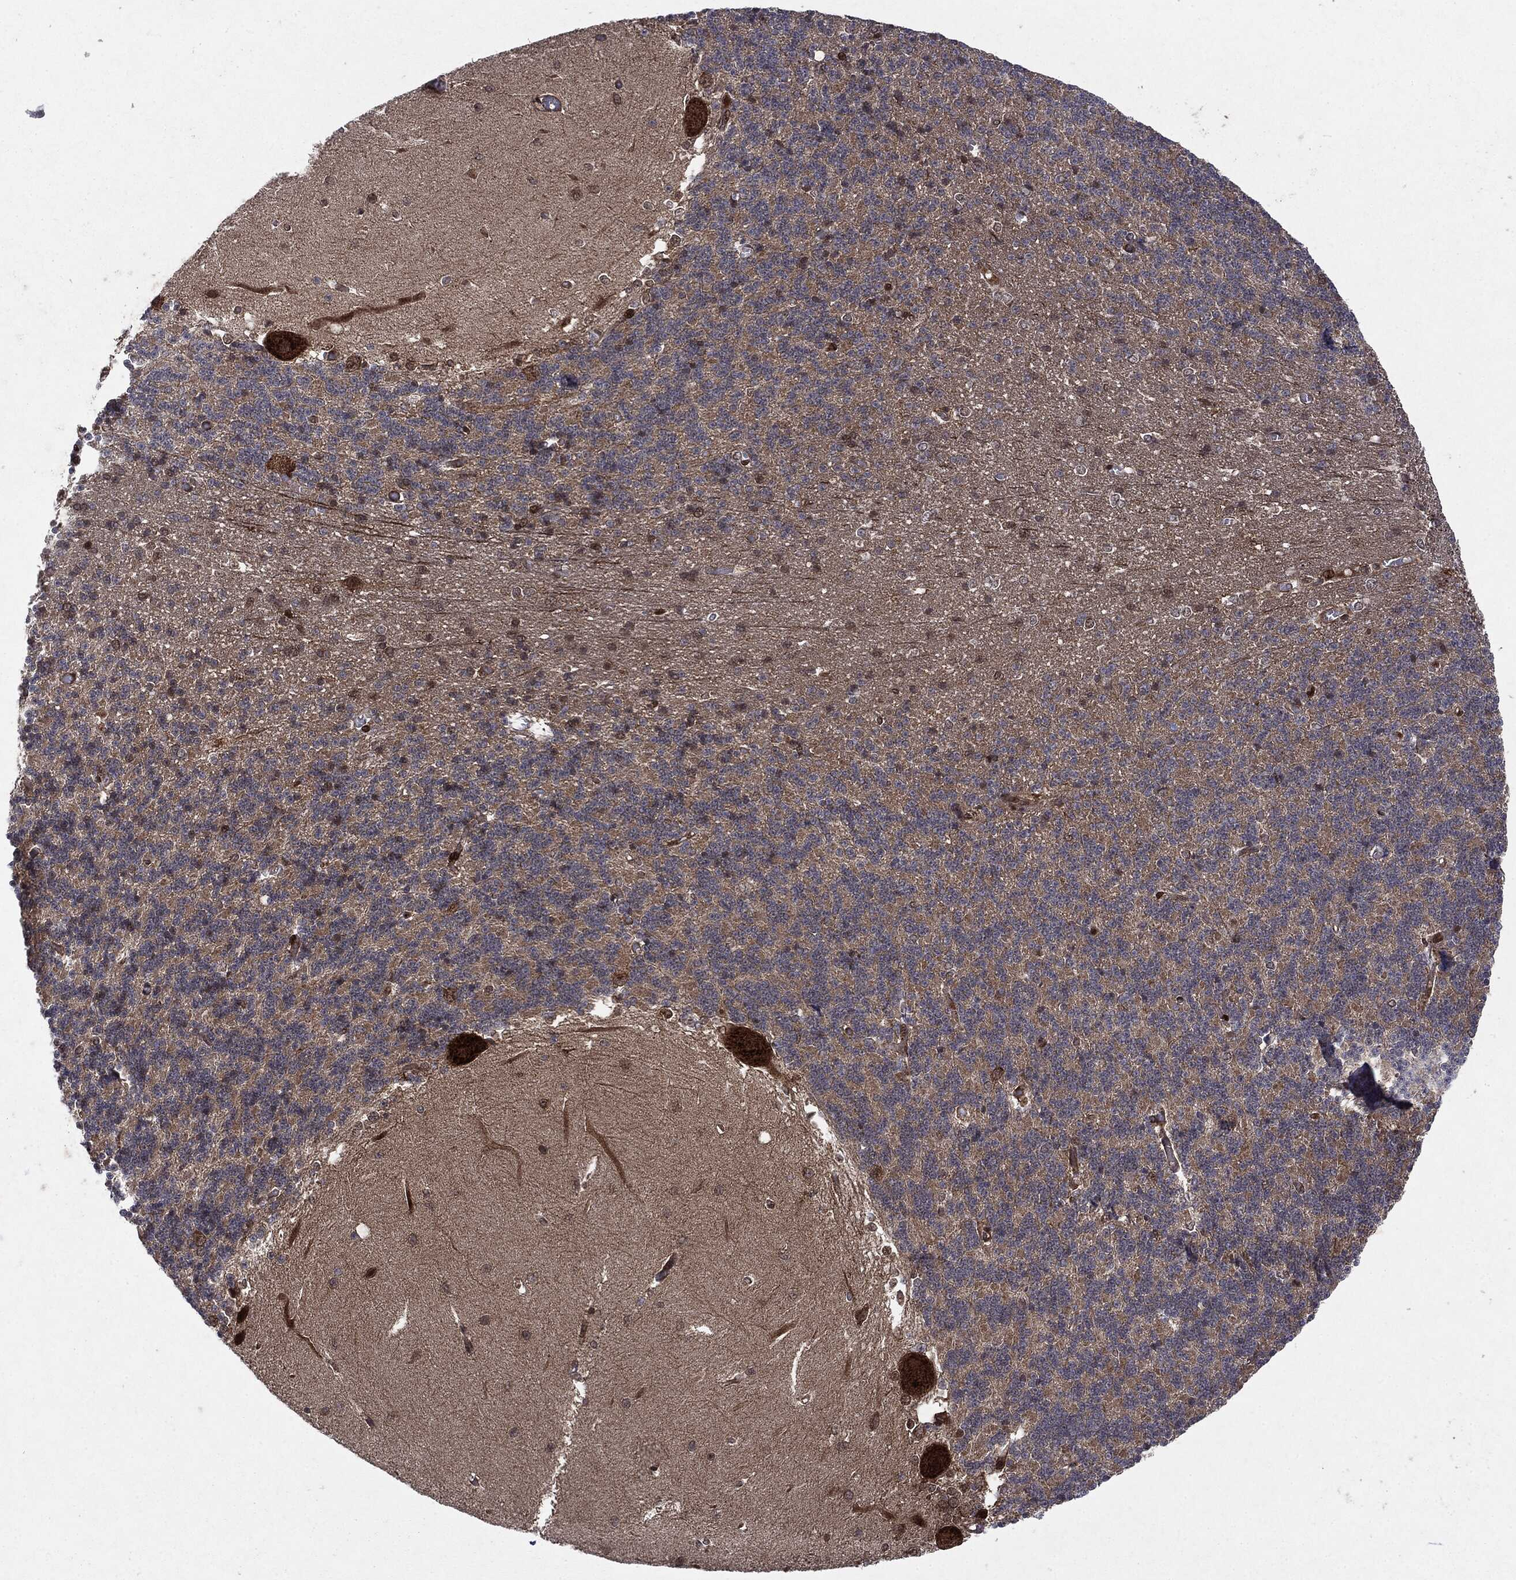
{"staining": {"intensity": "negative", "quantity": "none", "location": "none"}, "tissue": "cerebellum", "cell_type": "Cells in granular layer", "image_type": "normal", "snomed": [{"axis": "morphology", "description": "Normal tissue, NOS"}, {"axis": "topography", "description": "Cerebellum"}], "caption": "This is a micrograph of immunohistochemistry staining of benign cerebellum, which shows no staining in cells in granular layer. (Stains: DAB IHC with hematoxylin counter stain, Microscopy: brightfield microscopy at high magnification).", "gene": "OTUB1", "patient": {"sex": "male", "age": 37}}